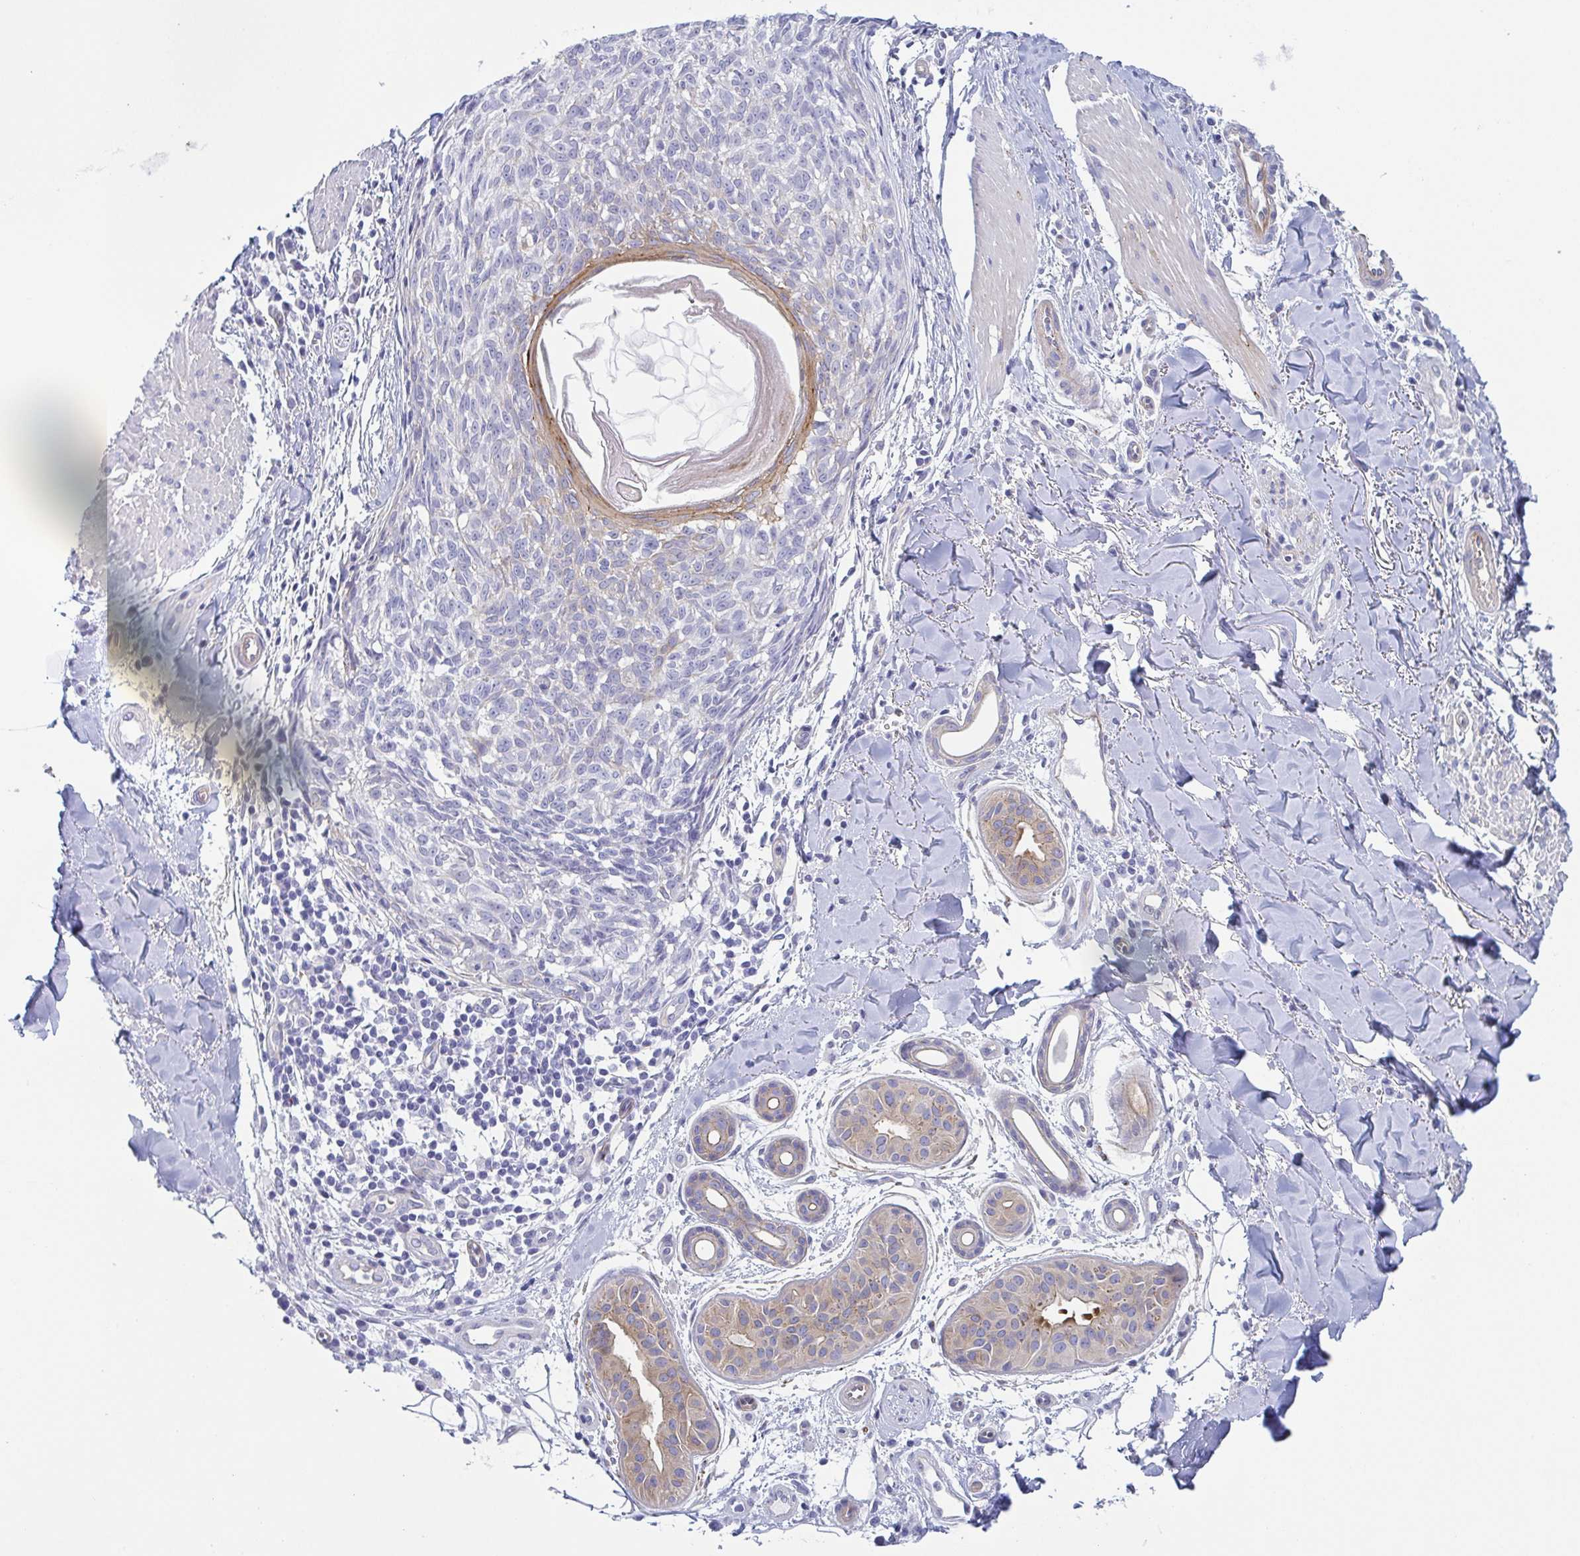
{"staining": {"intensity": "negative", "quantity": "none", "location": "none"}, "tissue": "melanoma", "cell_type": "Tumor cells", "image_type": "cancer", "snomed": [{"axis": "morphology", "description": "Malignant melanoma, NOS"}, {"axis": "topography", "description": "Skin"}], "caption": "Immunohistochemical staining of malignant melanoma shows no significant positivity in tumor cells.", "gene": "DYNC1I1", "patient": {"sex": "male", "age": 48}}